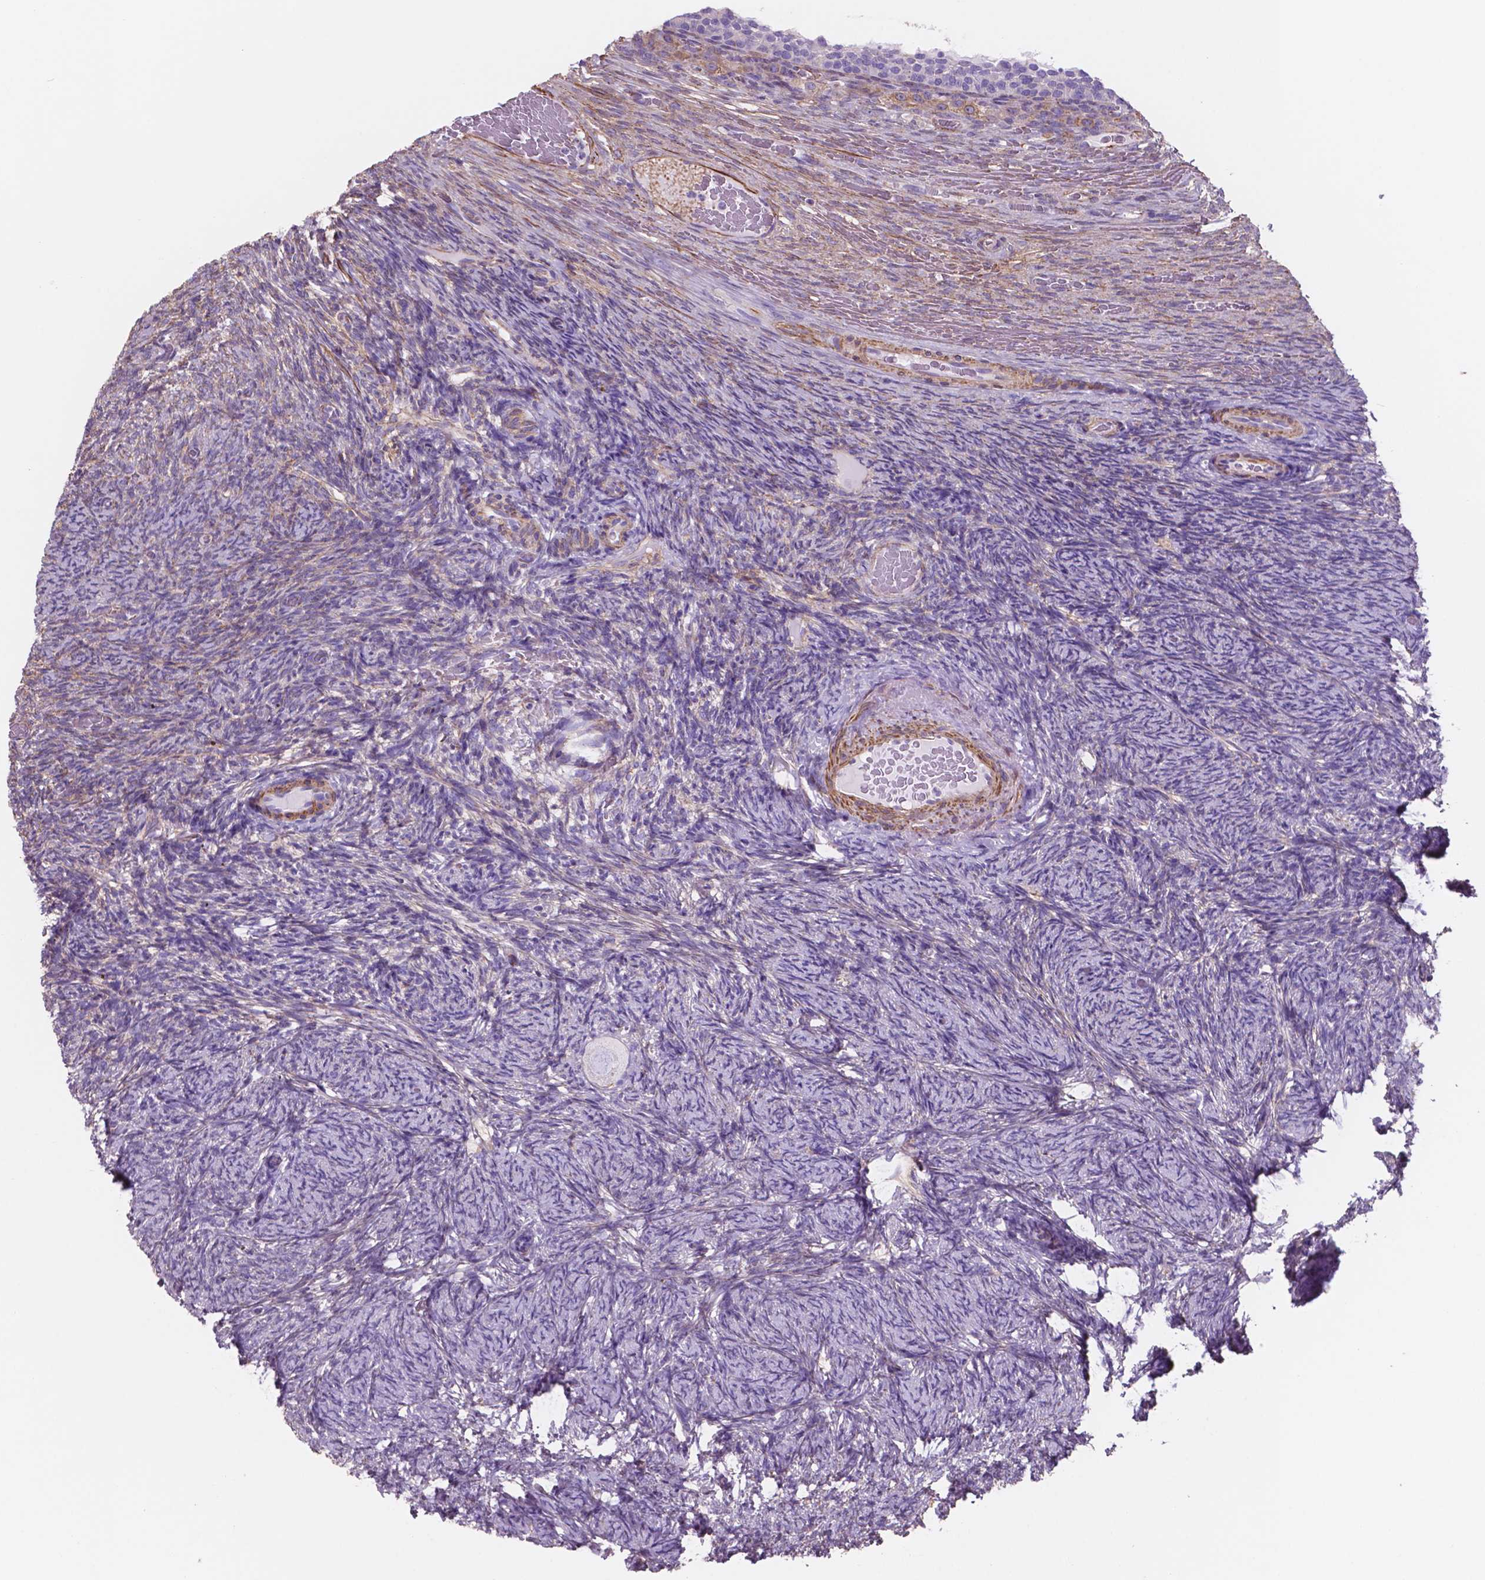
{"staining": {"intensity": "negative", "quantity": "none", "location": "none"}, "tissue": "ovary", "cell_type": "Follicle cells", "image_type": "normal", "snomed": [{"axis": "morphology", "description": "Normal tissue, NOS"}, {"axis": "topography", "description": "Ovary"}], "caption": "An IHC histopathology image of benign ovary is shown. There is no staining in follicle cells of ovary.", "gene": "TOR2A", "patient": {"sex": "female", "age": 34}}